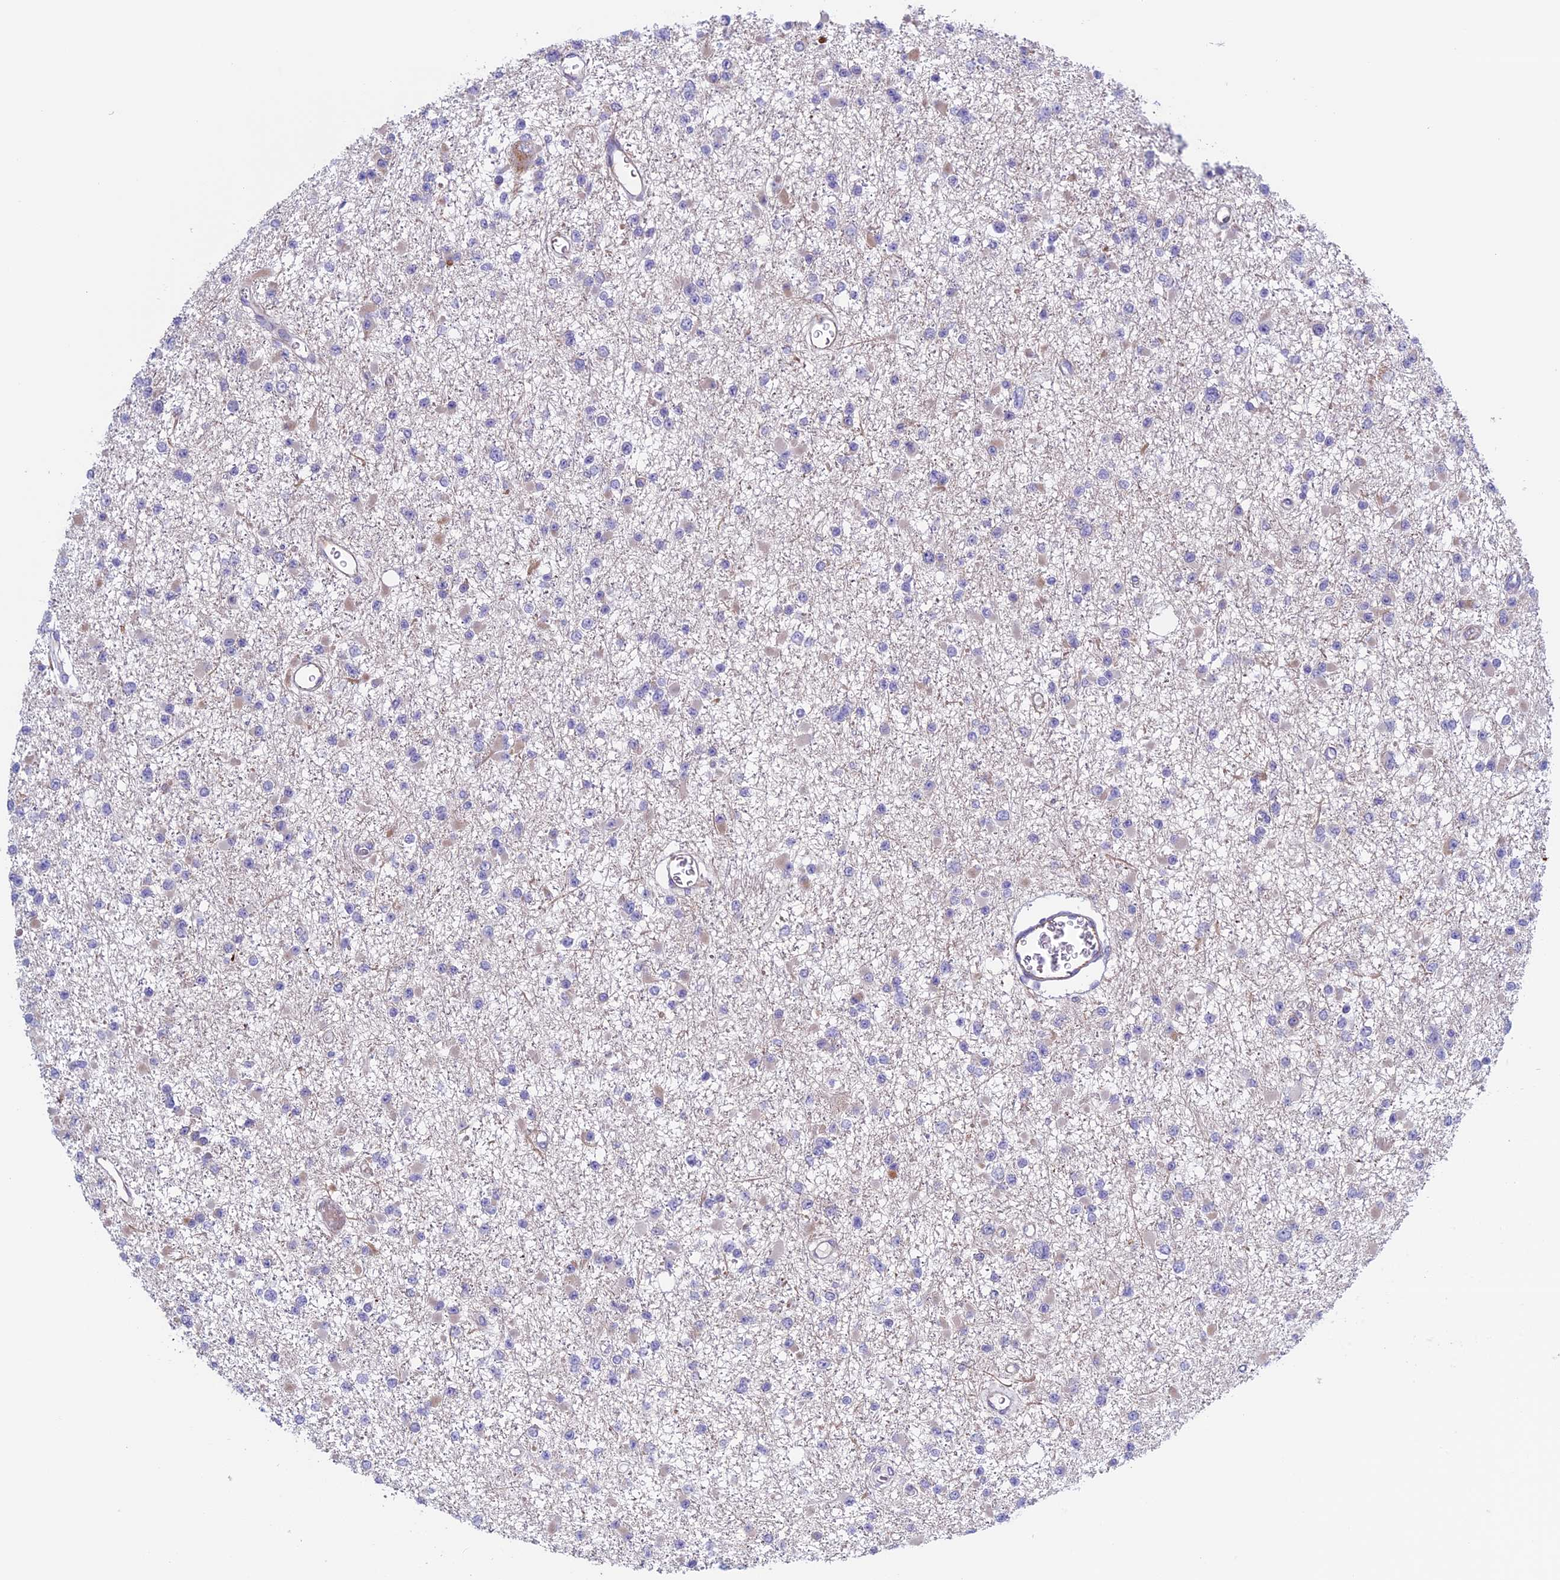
{"staining": {"intensity": "negative", "quantity": "none", "location": "none"}, "tissue": "glioma", "cell_type": "Tumor cells", "image_type": "cancer", "snomed": [{"axis": "morphology", "description": "Glioma, malignant, Low grade"}, {"axis": "topography", "description": "Brain"}], "caption": "Human glioma stained for a protein using IHC exhibits no expression in tumor cells.", "gene": "BCL2L10", "patient": {"sex": "female", "age": 22}}